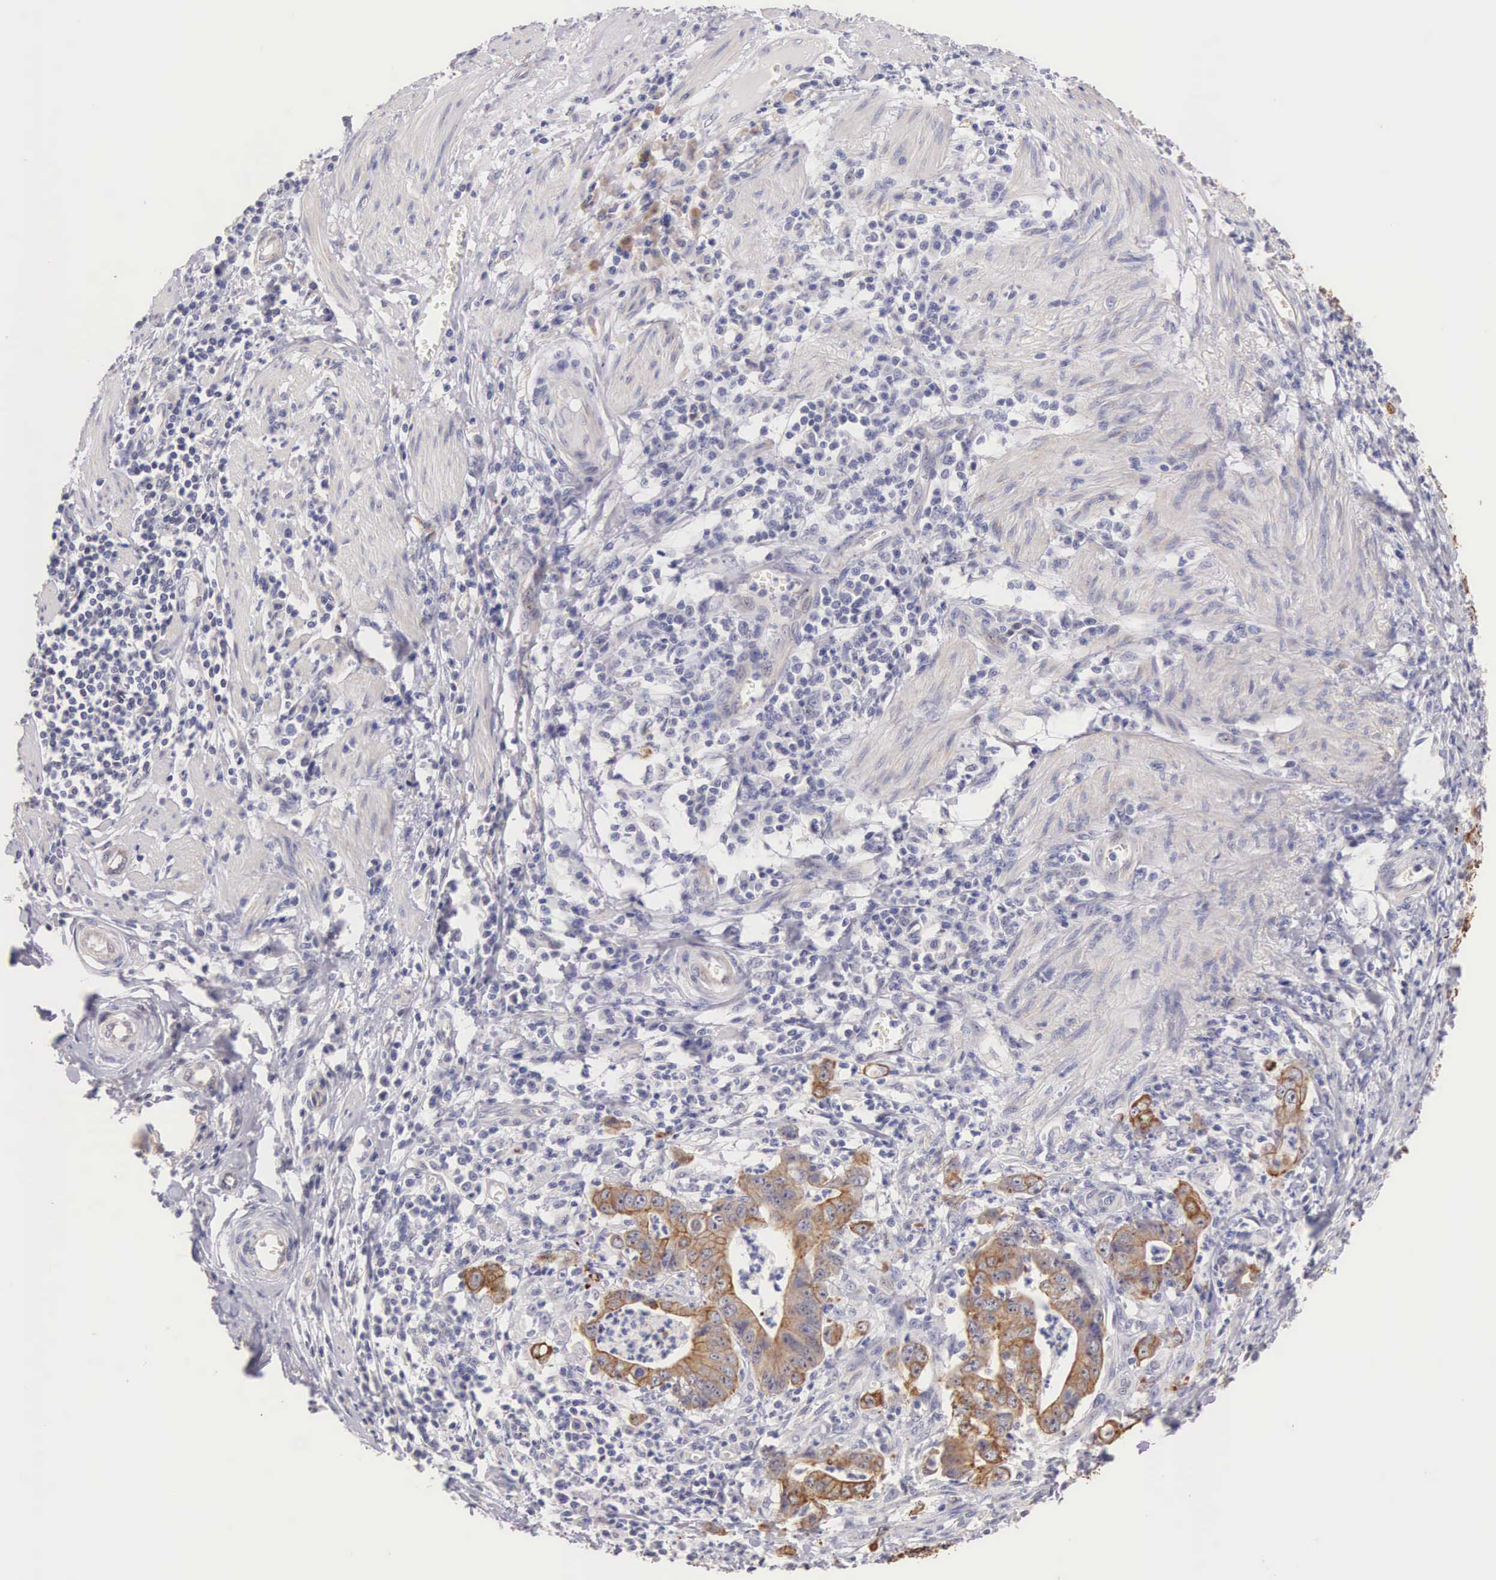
{"staining": {"intensity": "moderate", "quantity": ">75%", "location": "cytoplasmic/membranous"}, "tissue": "stomach cancer", "cell_type": "Tumor cells", "image_type": "cancer", "snomed": [{"axis": "morphology", "description": "Adenocarcinoma, NOS"}, {"axis": "topography", "description": "Stomach, lower"}], "caption": "Moderate cytoplasmic/membranous positivity for a protein is seen in about >75% of tumor cells of stomach adenocarcinoma using immunohistochemistry (IHC).", "gene": "PIR", "patient": {"sex": "female", "age": 86}}